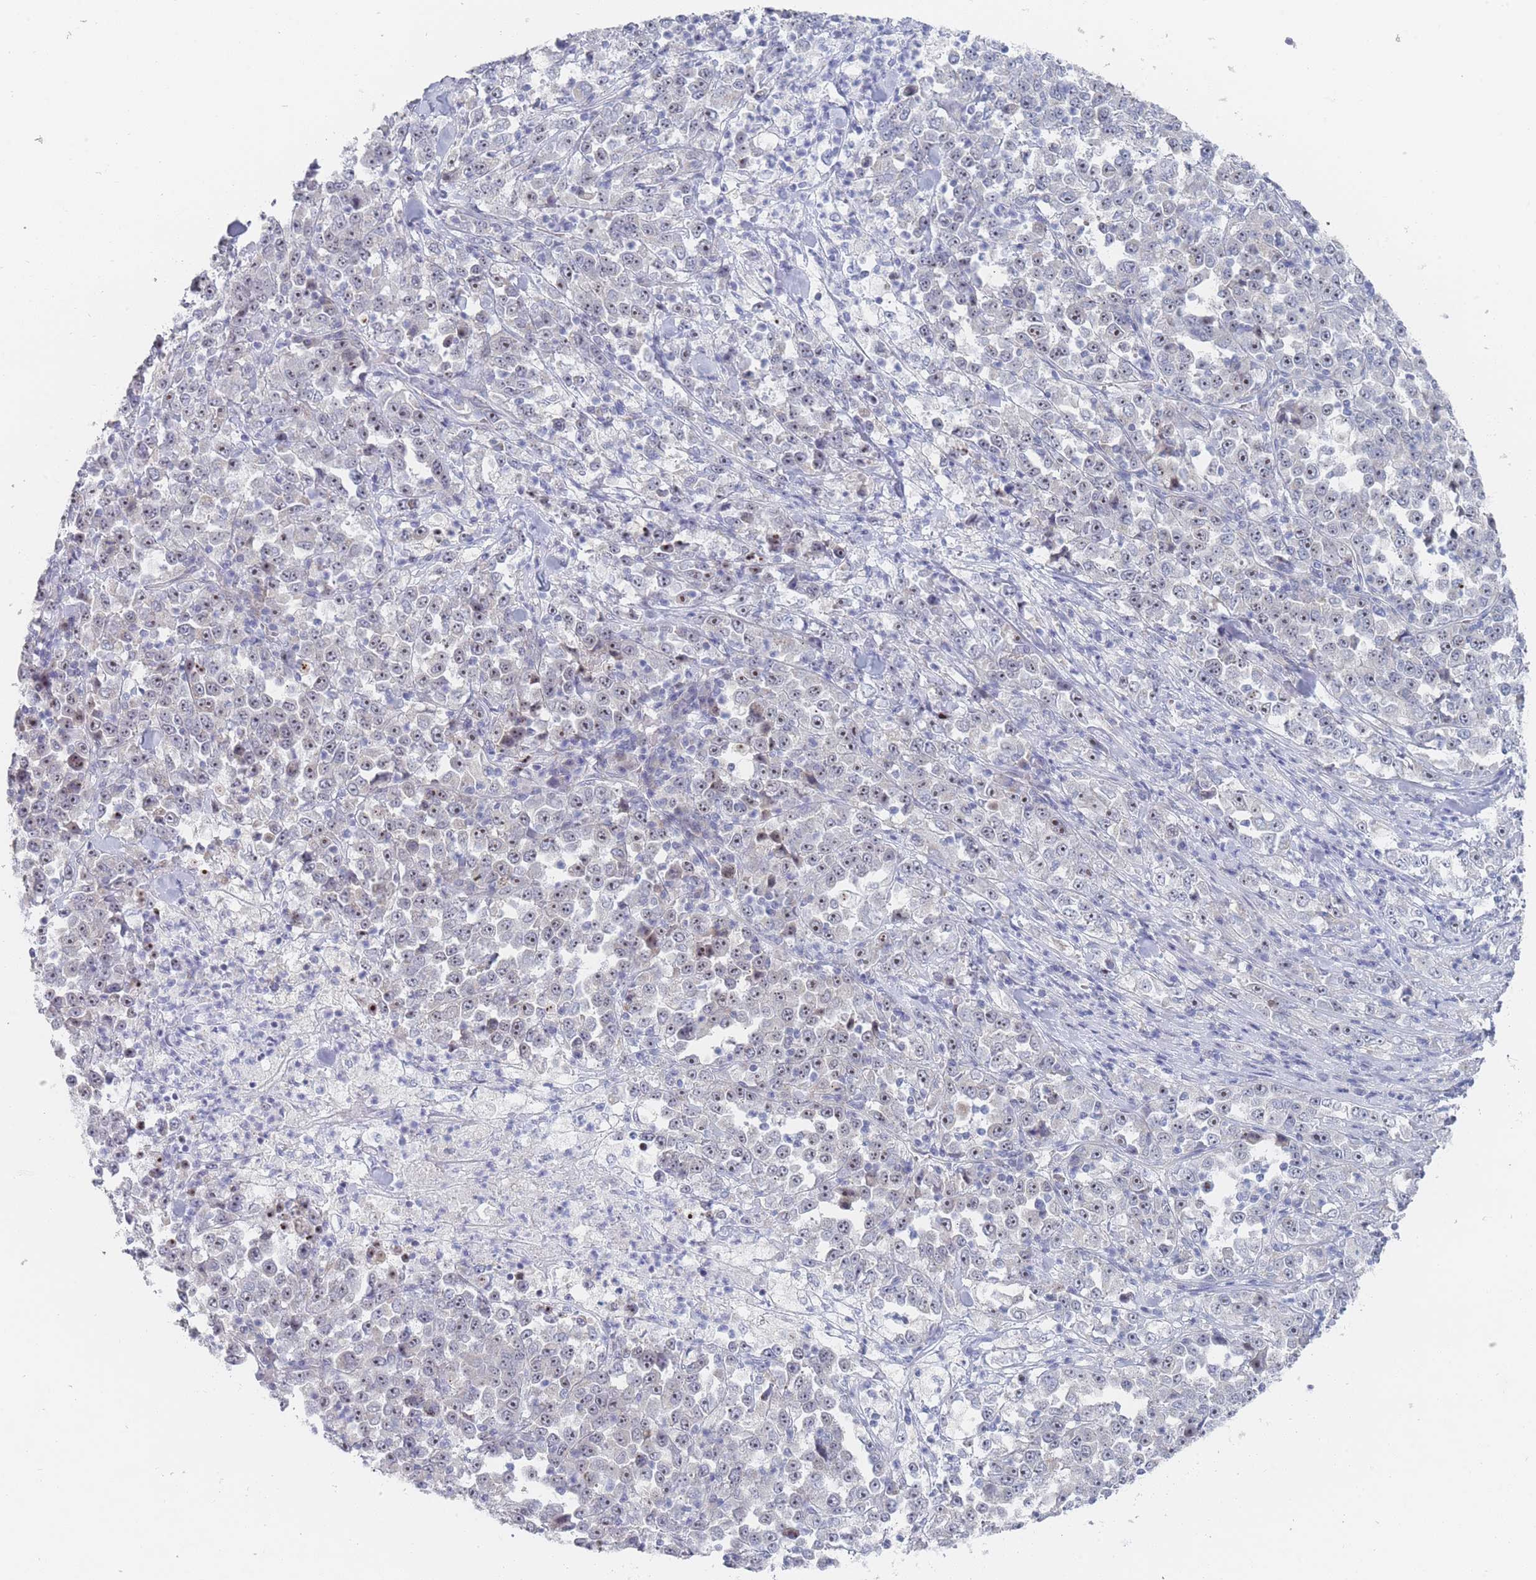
{"staining": {"intensity": "moderate", "quantity": "25%-75%", "location": "nuclear"}, "tissue": "stomach cancer", "cell_type": "Tumor cells", "image_type": "cancer", "snomed": [{"axis": "morphology", "description": "Normal tissue, NOS"}, {"axis": "morphology", "description": "Adenocarcinoma, NOS"}, {"axis": "topography", "description": "Stomach, upper"}, {"axis": "topography", "description": "Stomach"}], "caption": "Immunohistochemical staining of stomach cancer displays moderate nuclear protein expression in approximately 25%-75% of tumor cells.", "gene": "RNF8", "patient": {"sex": "male", "age": 59}}